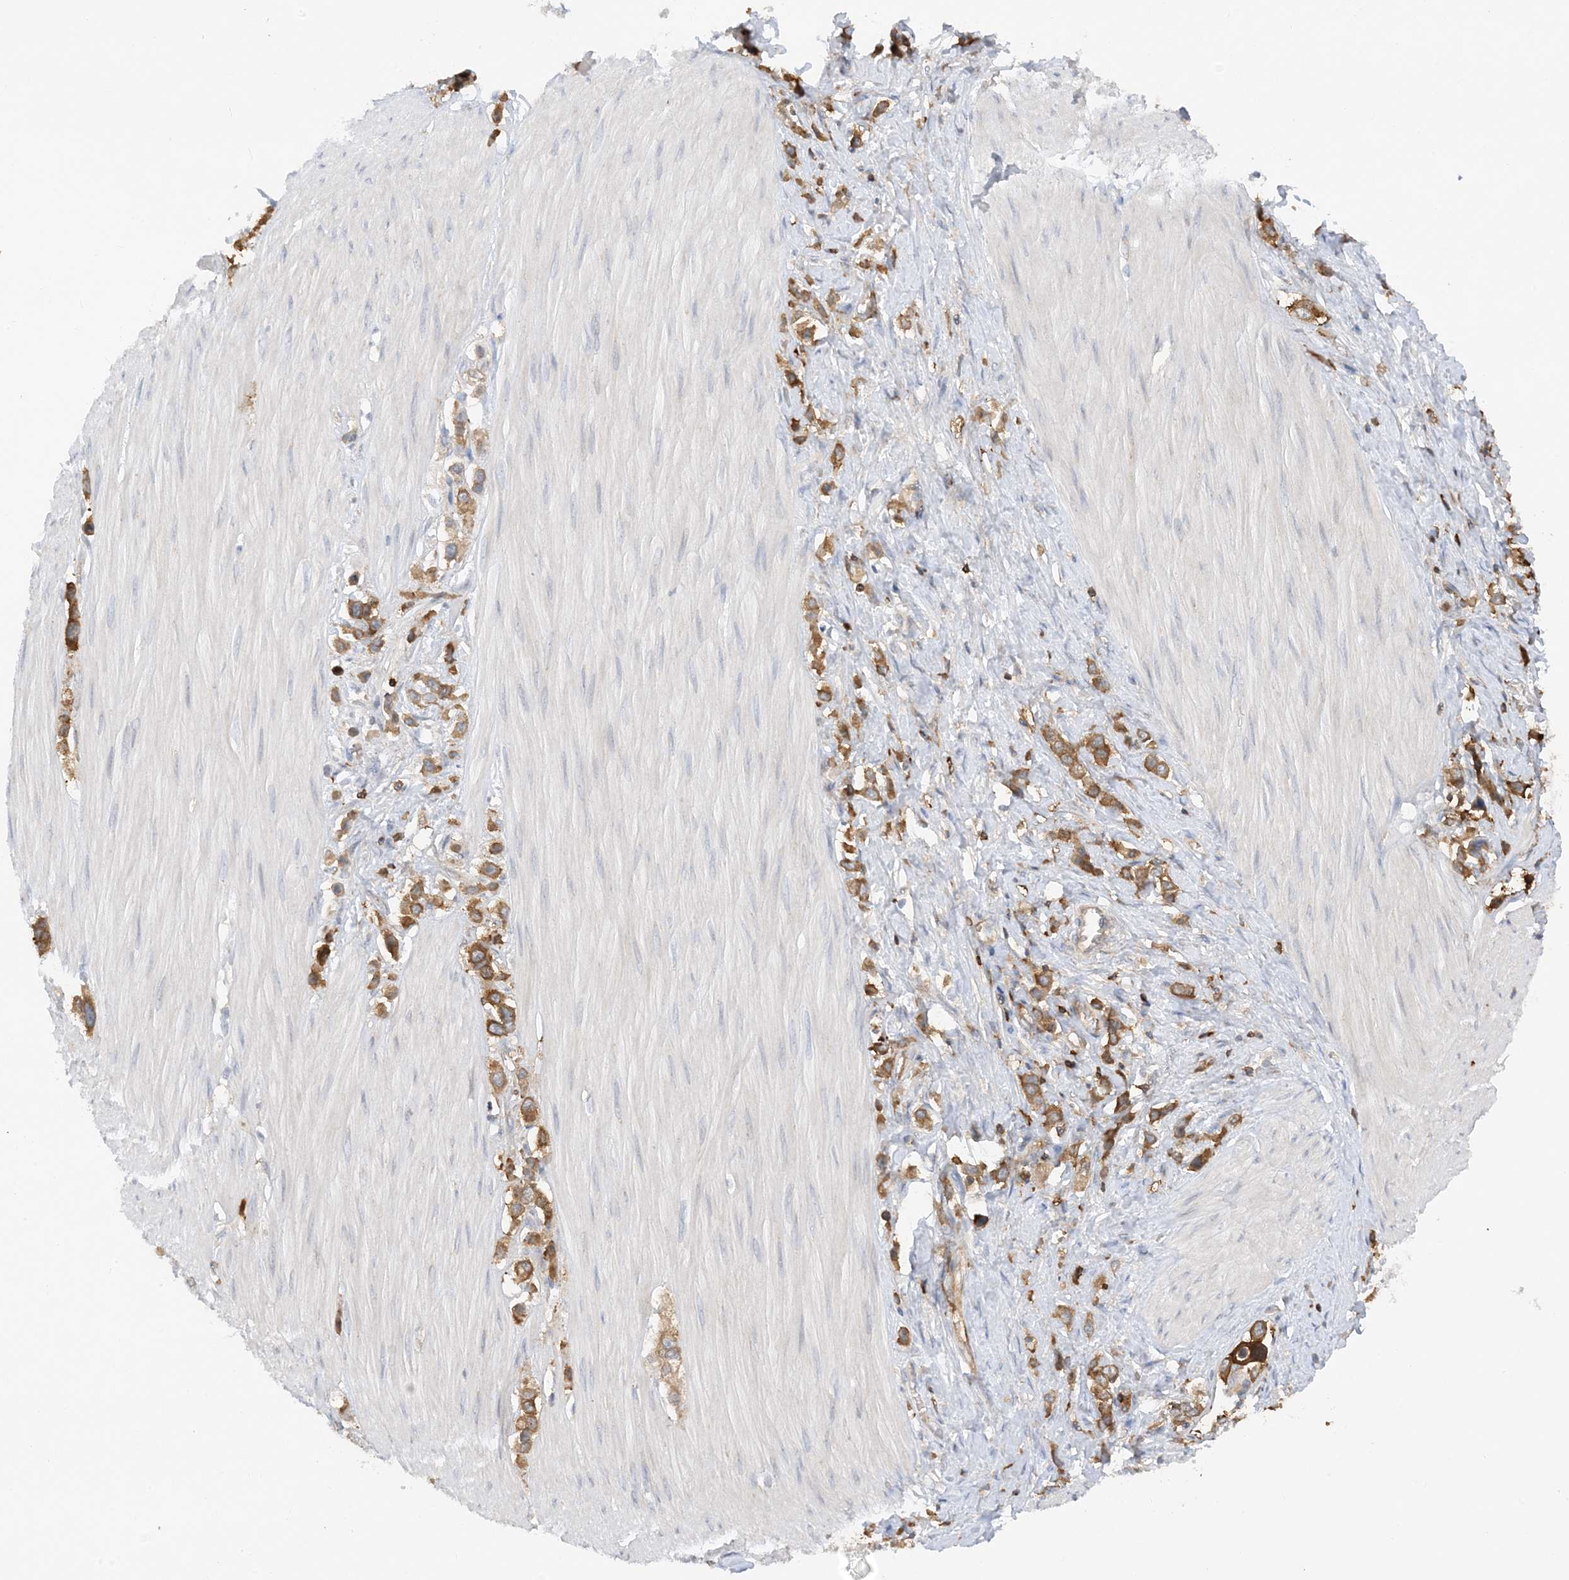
{"staining": {"intensity": "moderate", "quantity": ">75%", "location": "cytoplasmic/membranous"}, "tissue": "stomach cancer", "cell_type": "Tumor cells", "image_type": "cancer", "snomed": [{"axis": "morphology", "description": "Adenocarcinoma, NOS"}, {"axis": "topography", "description": "Stomach"}], "caption": "Immunohistochemistry (IHC) of human adenocarcinoma (stomach) displays medium levels of moderate cytoplasmic/membranous expression in approximately >75% of tumor cells.", "gene": "PHACTR2", "patient": {"sex": "female", "age": 65}}